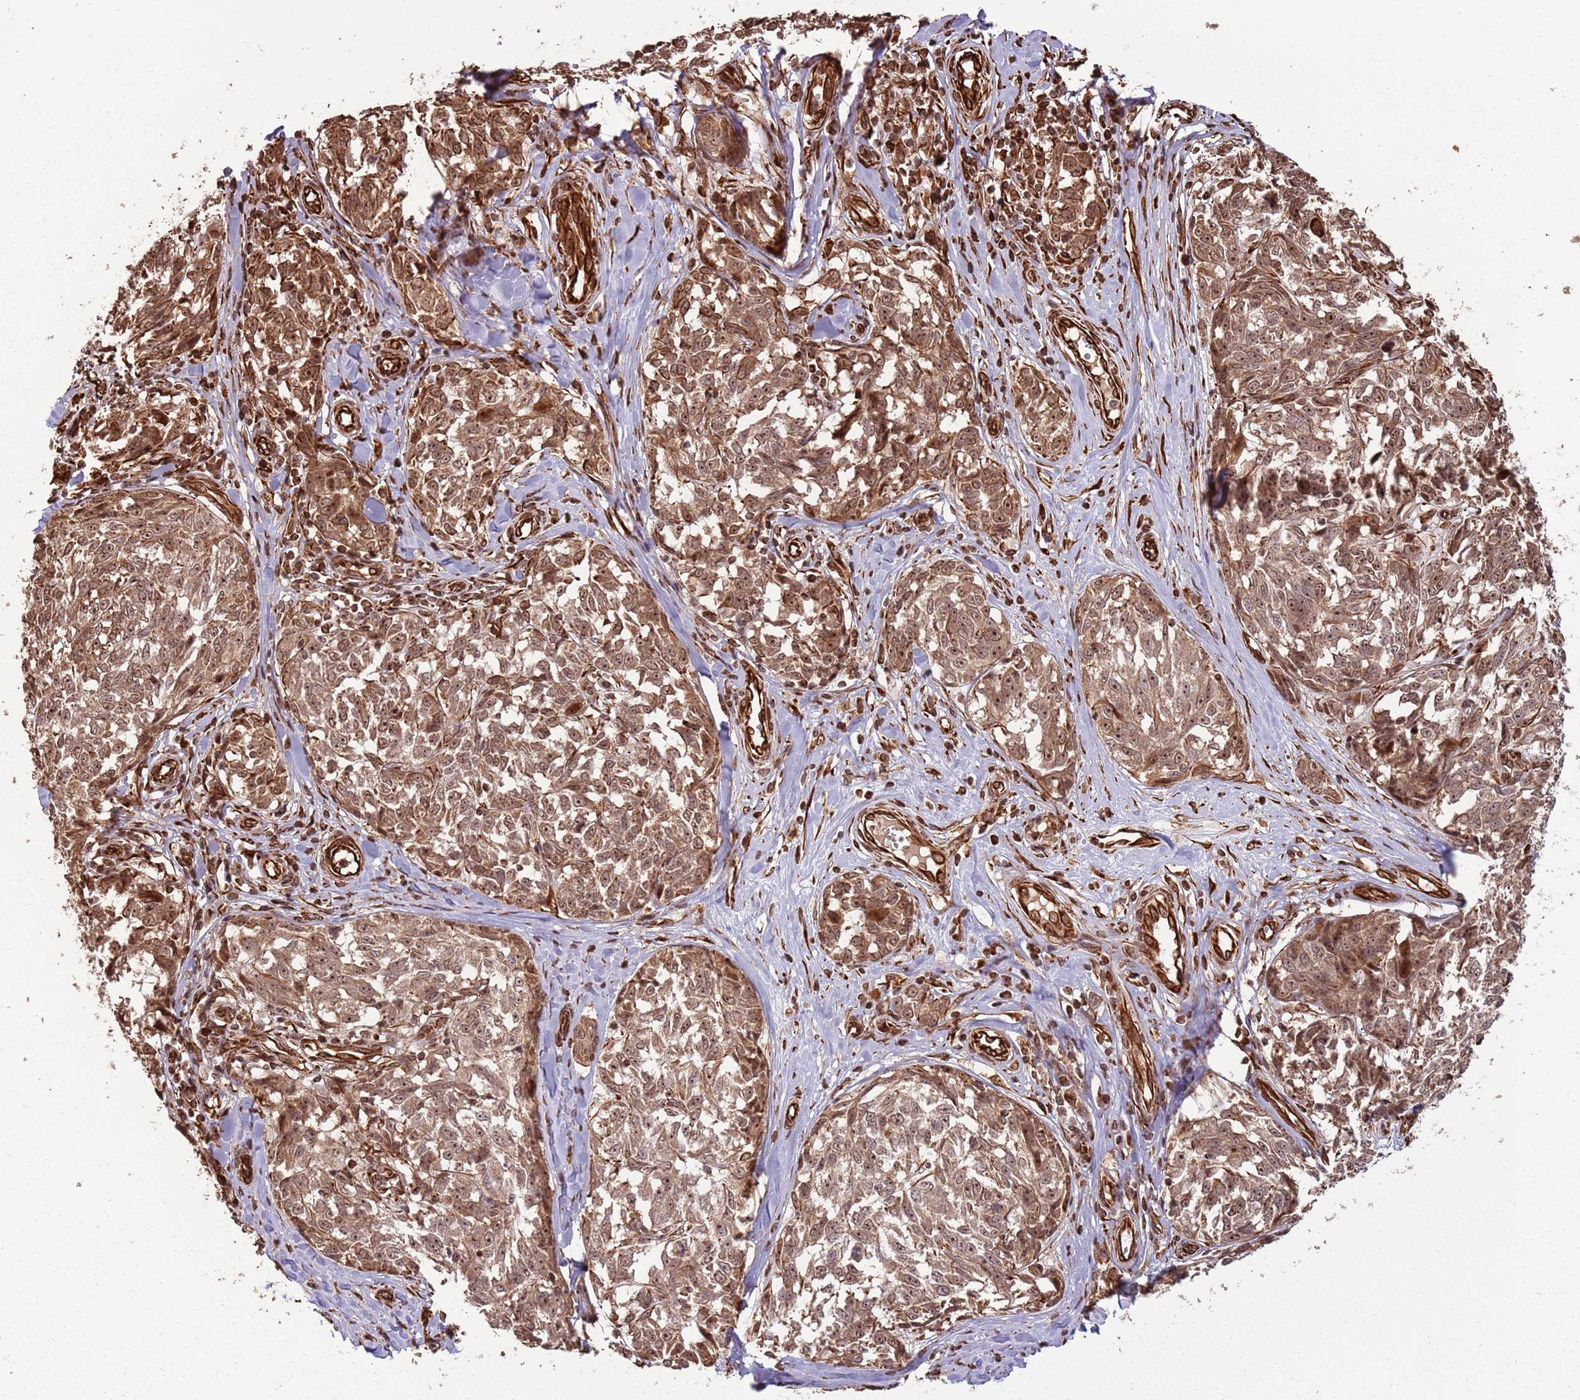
{"staining": {"intensity": "moderate", "quantity": ">75%", "location": "cytoplasmic/membranous,nuclear"}, "tissue": "melanoma", "cell_type": "Tumor cells", "image_type": "cancer", "snomed": [{"axis": "morphology", "description": "Normal tissue, NOS"}, {"axis": "morphology", "description": "Malignant melanoma, NOS"}, {"axis": "topography", "description": "Skin"}], "caption": "Immunohistochemical staining of human malignant melanoma displays moderate cytoplasmic/membranous and nuclear protein positivity in approximately >75% of tumor cells.", "gene": "ADAMTS3", "patient": {"sex": "female", "age": 64}}